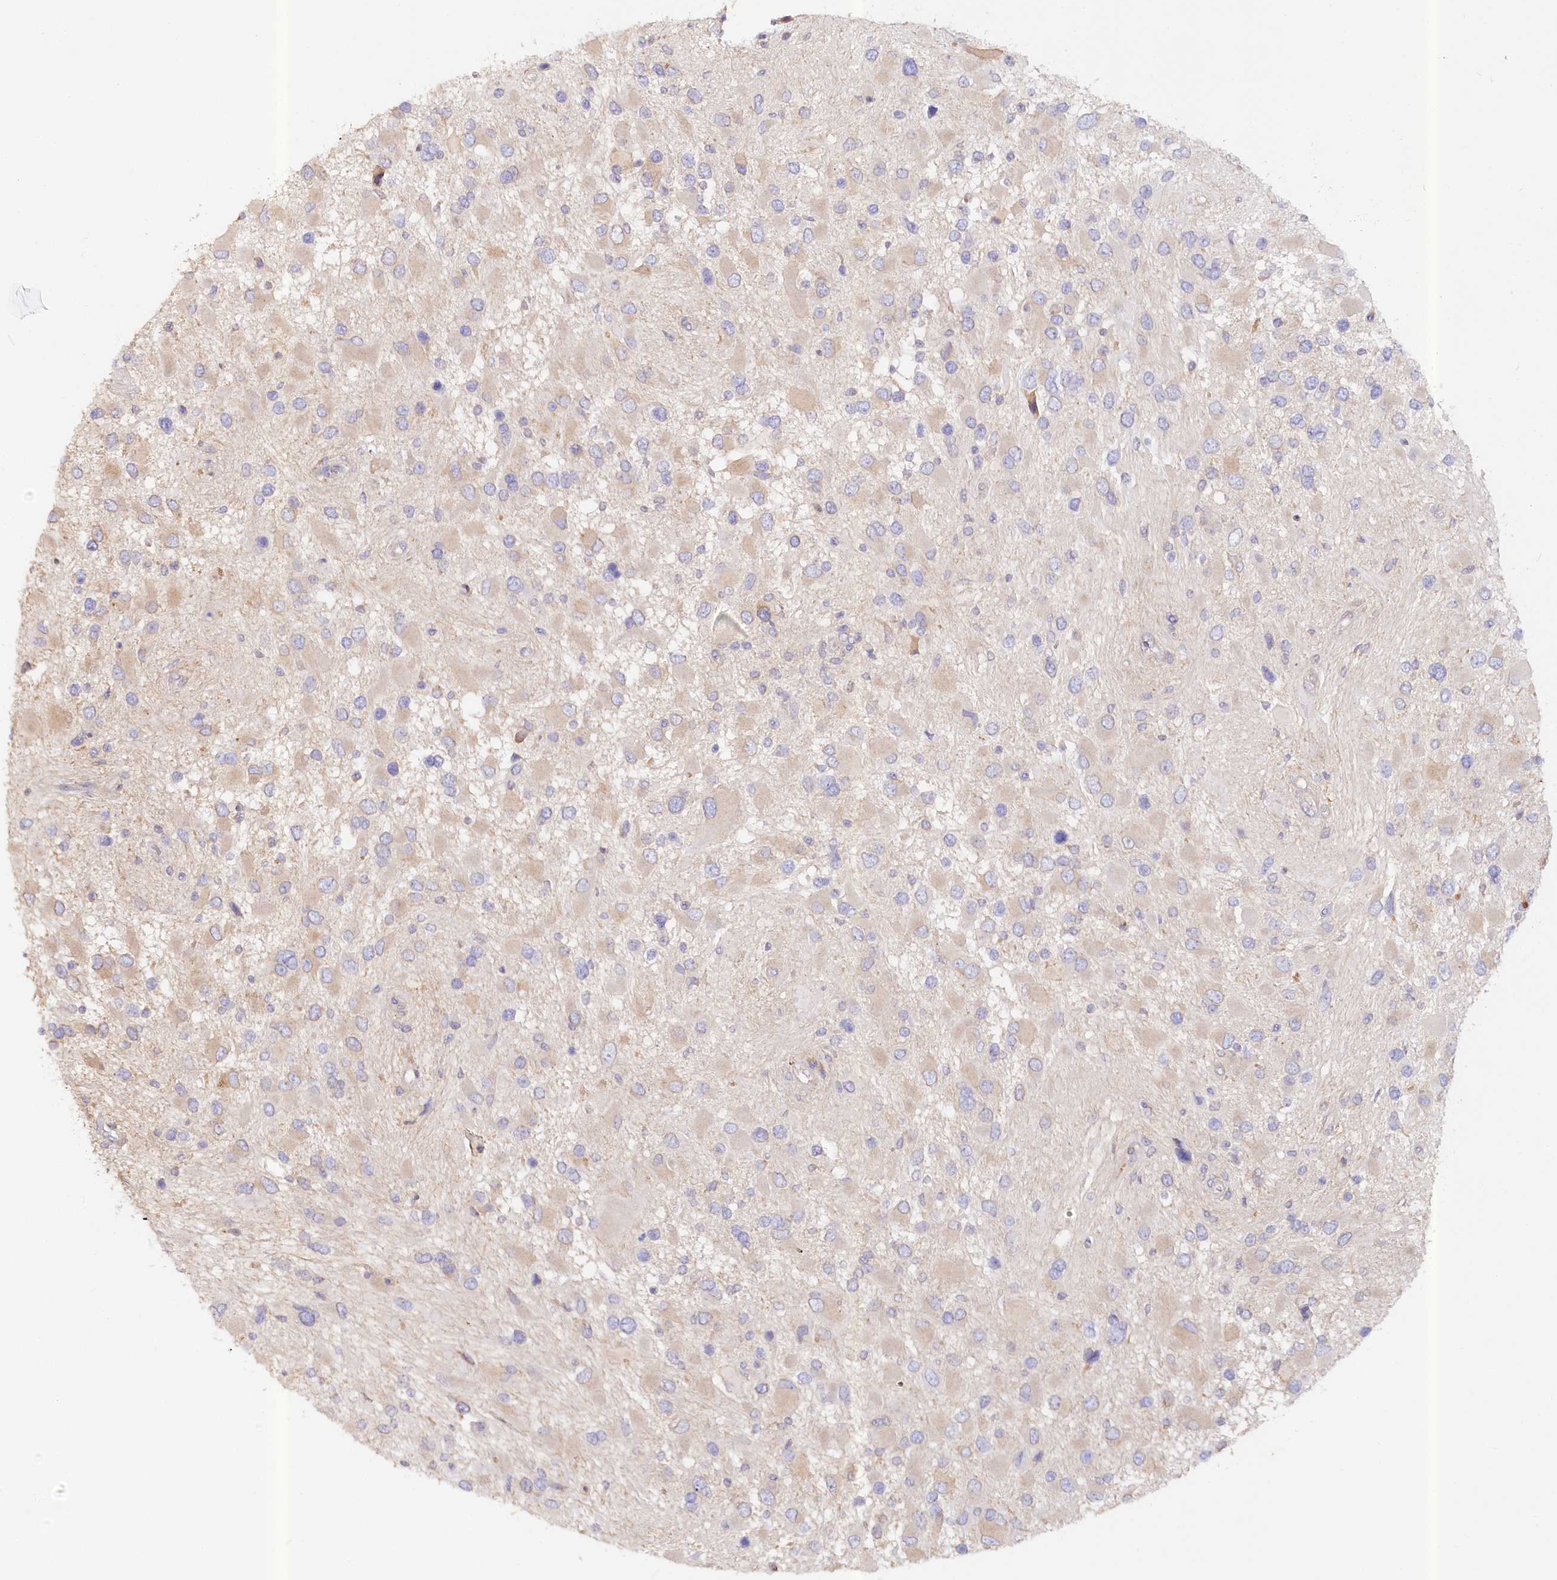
{"staining": {"intensity": "weak", "quantity": "<25%", "location": "cytoplasmic/membranous"}, "tissue": "glioma", "cell_type": "Tumor cells", "image_type": "cancer", "snomed": [{"axis": "morphology", "description": "Glioma, malignant, High grade"}, {"axis": "topography", "description": "Brain"}], "caption": "Glioma was stained to show a protein in brown. There is no significant expression in tumor cells.", "gene": "PAIP2", "patient": {"sex": "male", "age": 53}}